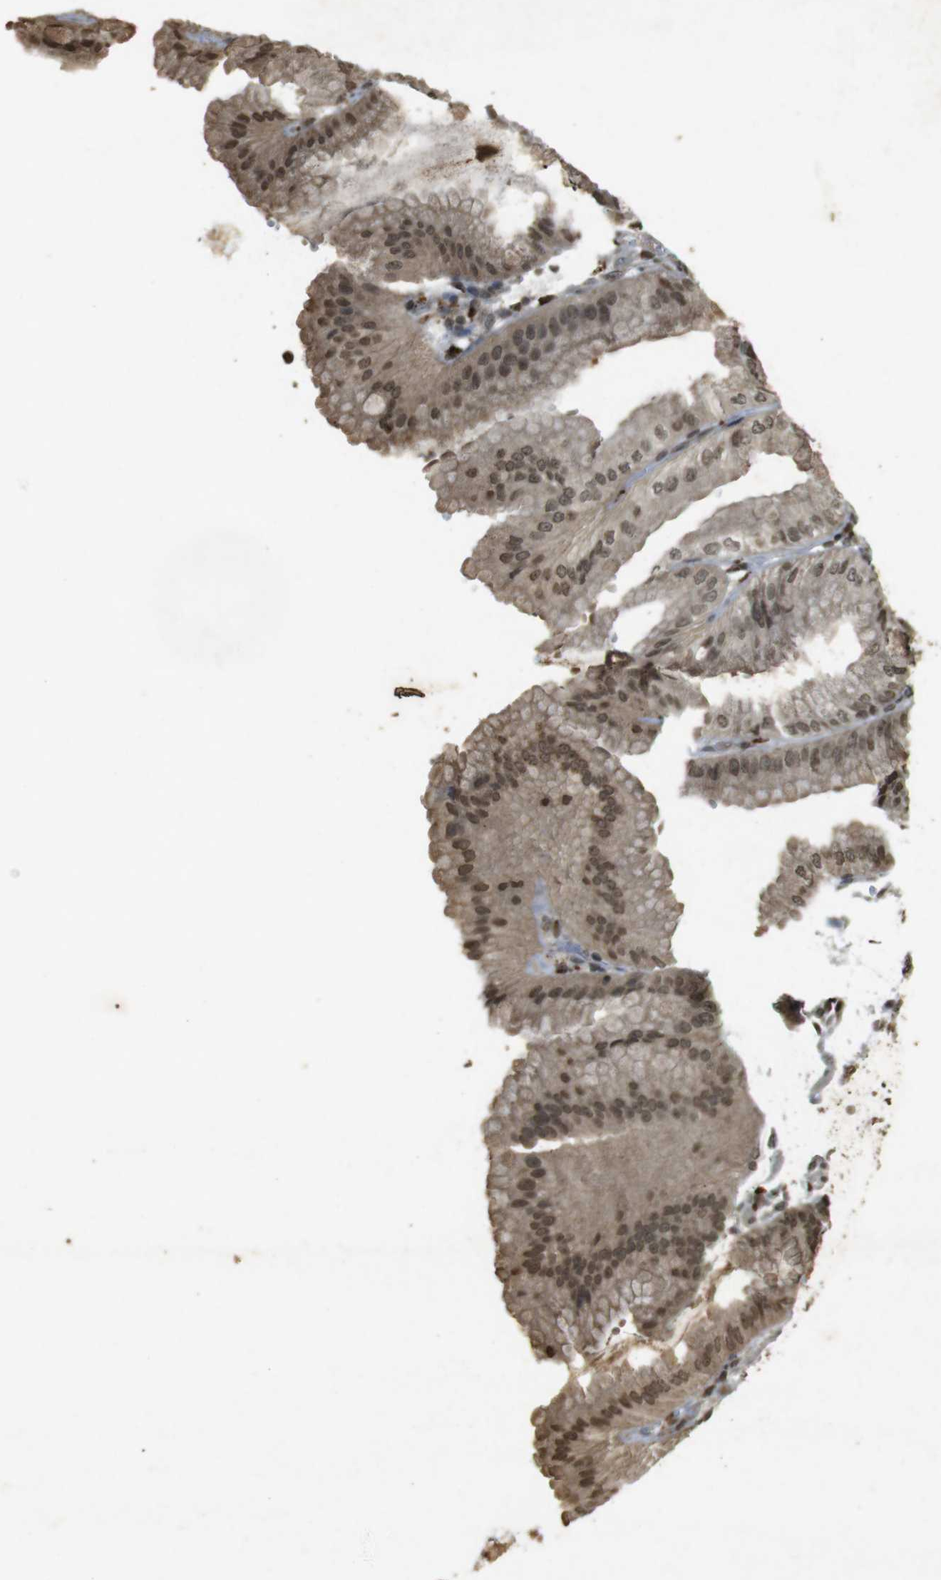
{"staining": {"intensity": "moderate", "quantity": ">75%", "location": "cytoplasmic/membranous,nuclear"}, "tissue": "stomach", "cell_type": "Glandular cells", "image_type": "normal", "snomed": [{"axis": "morphology", "description": "Normal tissue, NOS"}, {"axis": "topography", "description": "Stomach, lower"}], "caption": "Immunohistochemical staining of normal human stomach displays >75% levels of moderate cytoplasmic/membranous,nuclear protein staining in approximately >75% of glandular cells.", "gene": "ORC4", "patient": {"sex": "male", "age": 71}}